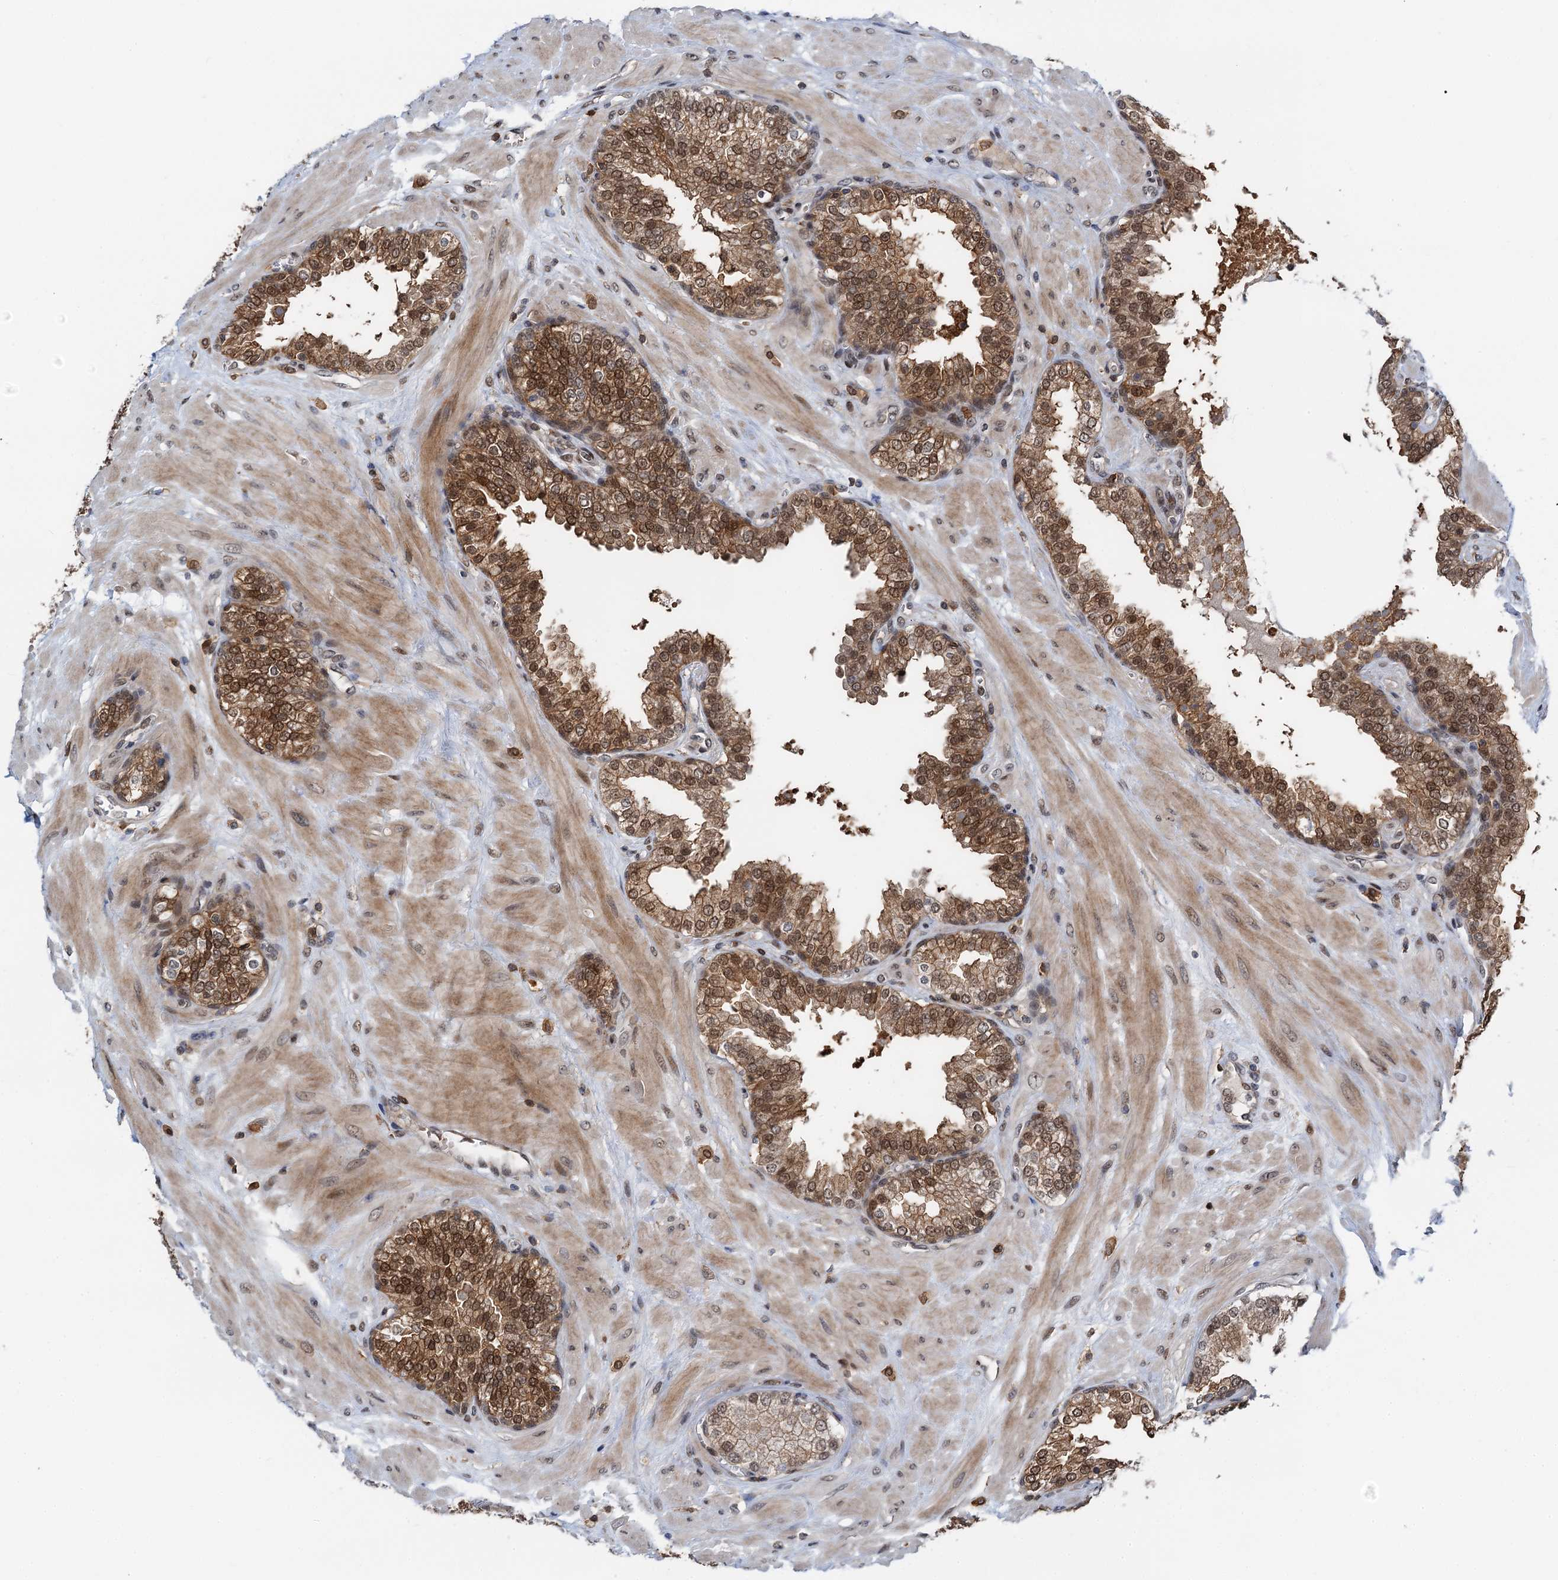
{"staining": {"intensity": "strong", "quantity": ">75%", "location": "cytoplasmic/membranous,nuclear"}, "tissue": "prostate", "cell_type": "Glandular cells", "image_type": "normal", "snomed": [{"axis": "morphology", "description": "Normal tissue, NOS"}, {"axis": "topography", "description": "Prostate"}], "caption": "DAB immunohistochemical staining of normal human prostate exhibits strong cytoplasmic/membranous,nuclear protein expression in about >75% of glandular cells. The protein of interest is stained brown, and the nuclei are stained in blue (DAB (3,3'-diaminobenzidine) IHC with brightfield microscopy, high magnification).", "gene": "ZNF609", "patient": {"sex": "male", "age": 51}}